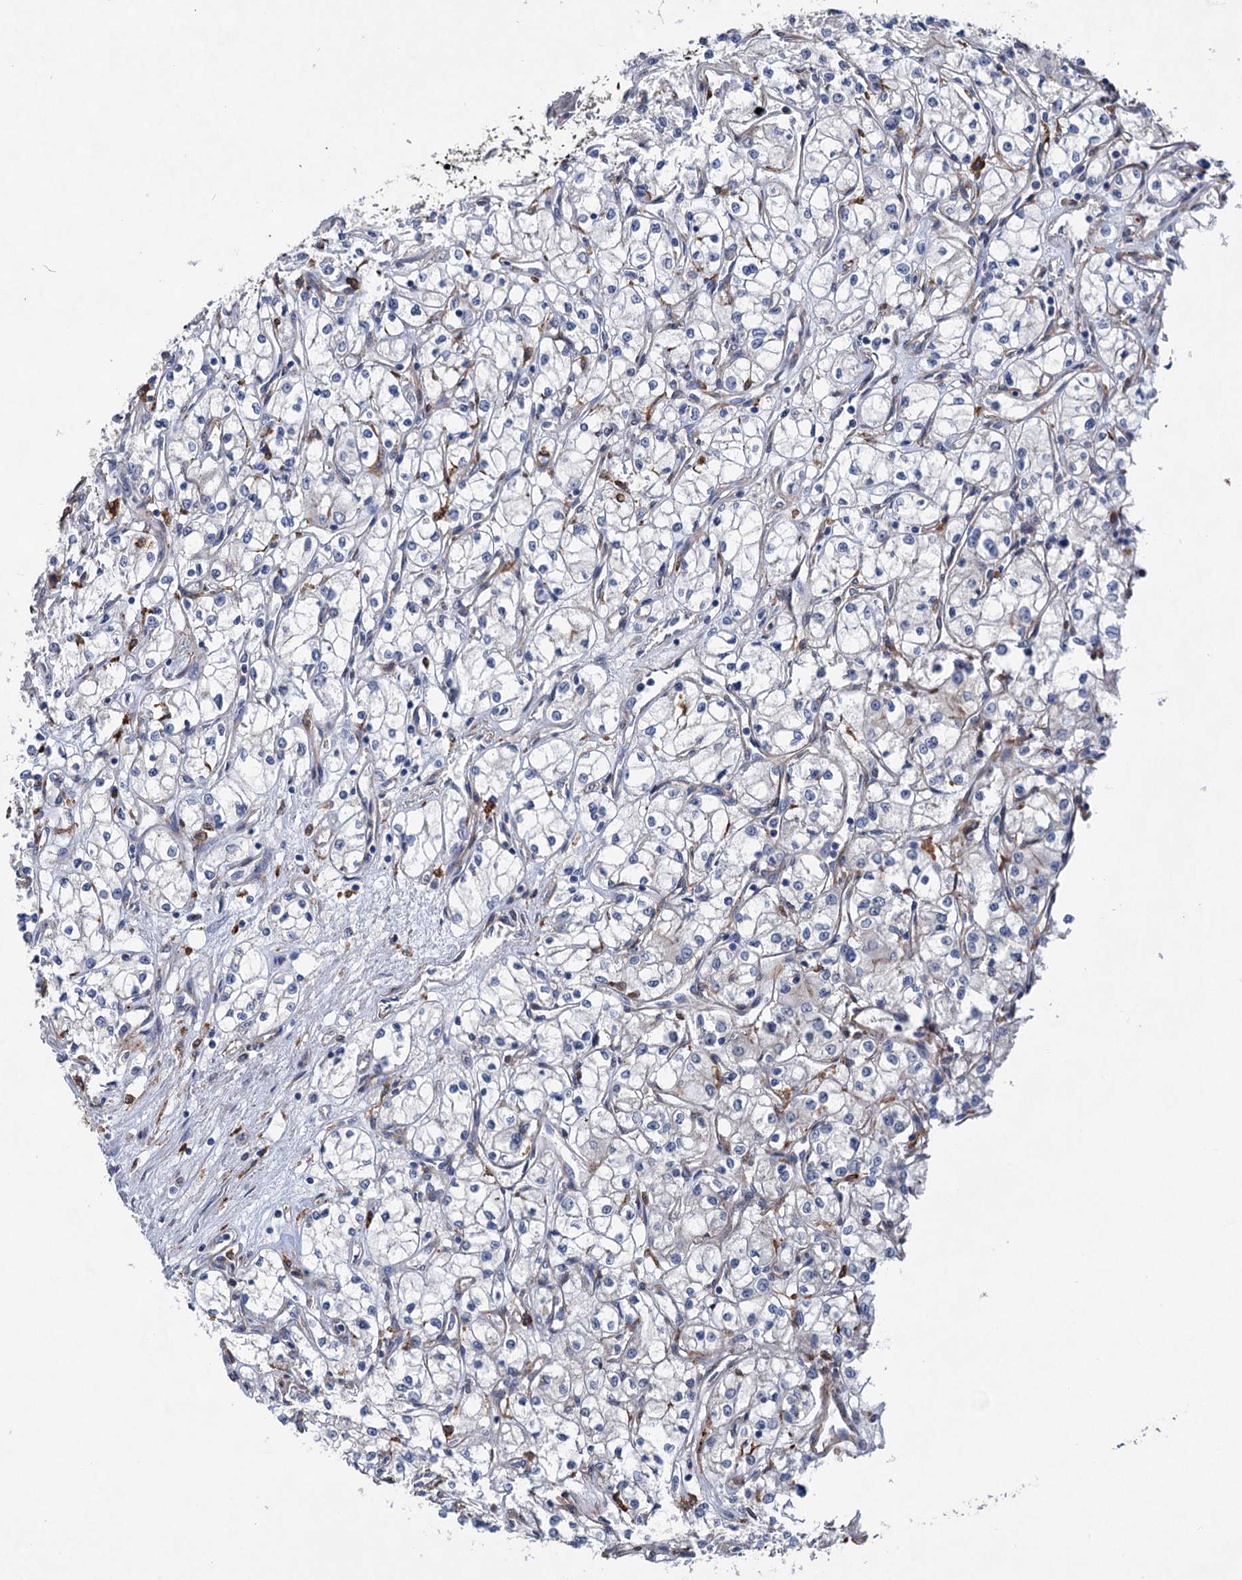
{"staining": {"intensity": "negative", "quantity": "none", "location": "none"}, "tissue": "renal cancer", "cell_type": "Tumor cells", "image_type": "cancer", "snomed": [{"axis": "morphology", "description": "Adenocarcinoma, NOS"}, {"axis": "topography", "description": "Kidney"}], "caption": "Tumor cells are negative for protein expression in human adenocarcinoma (renal).", "gene": "TMTC3", "patient": {"sex": "male", "age": 59}}